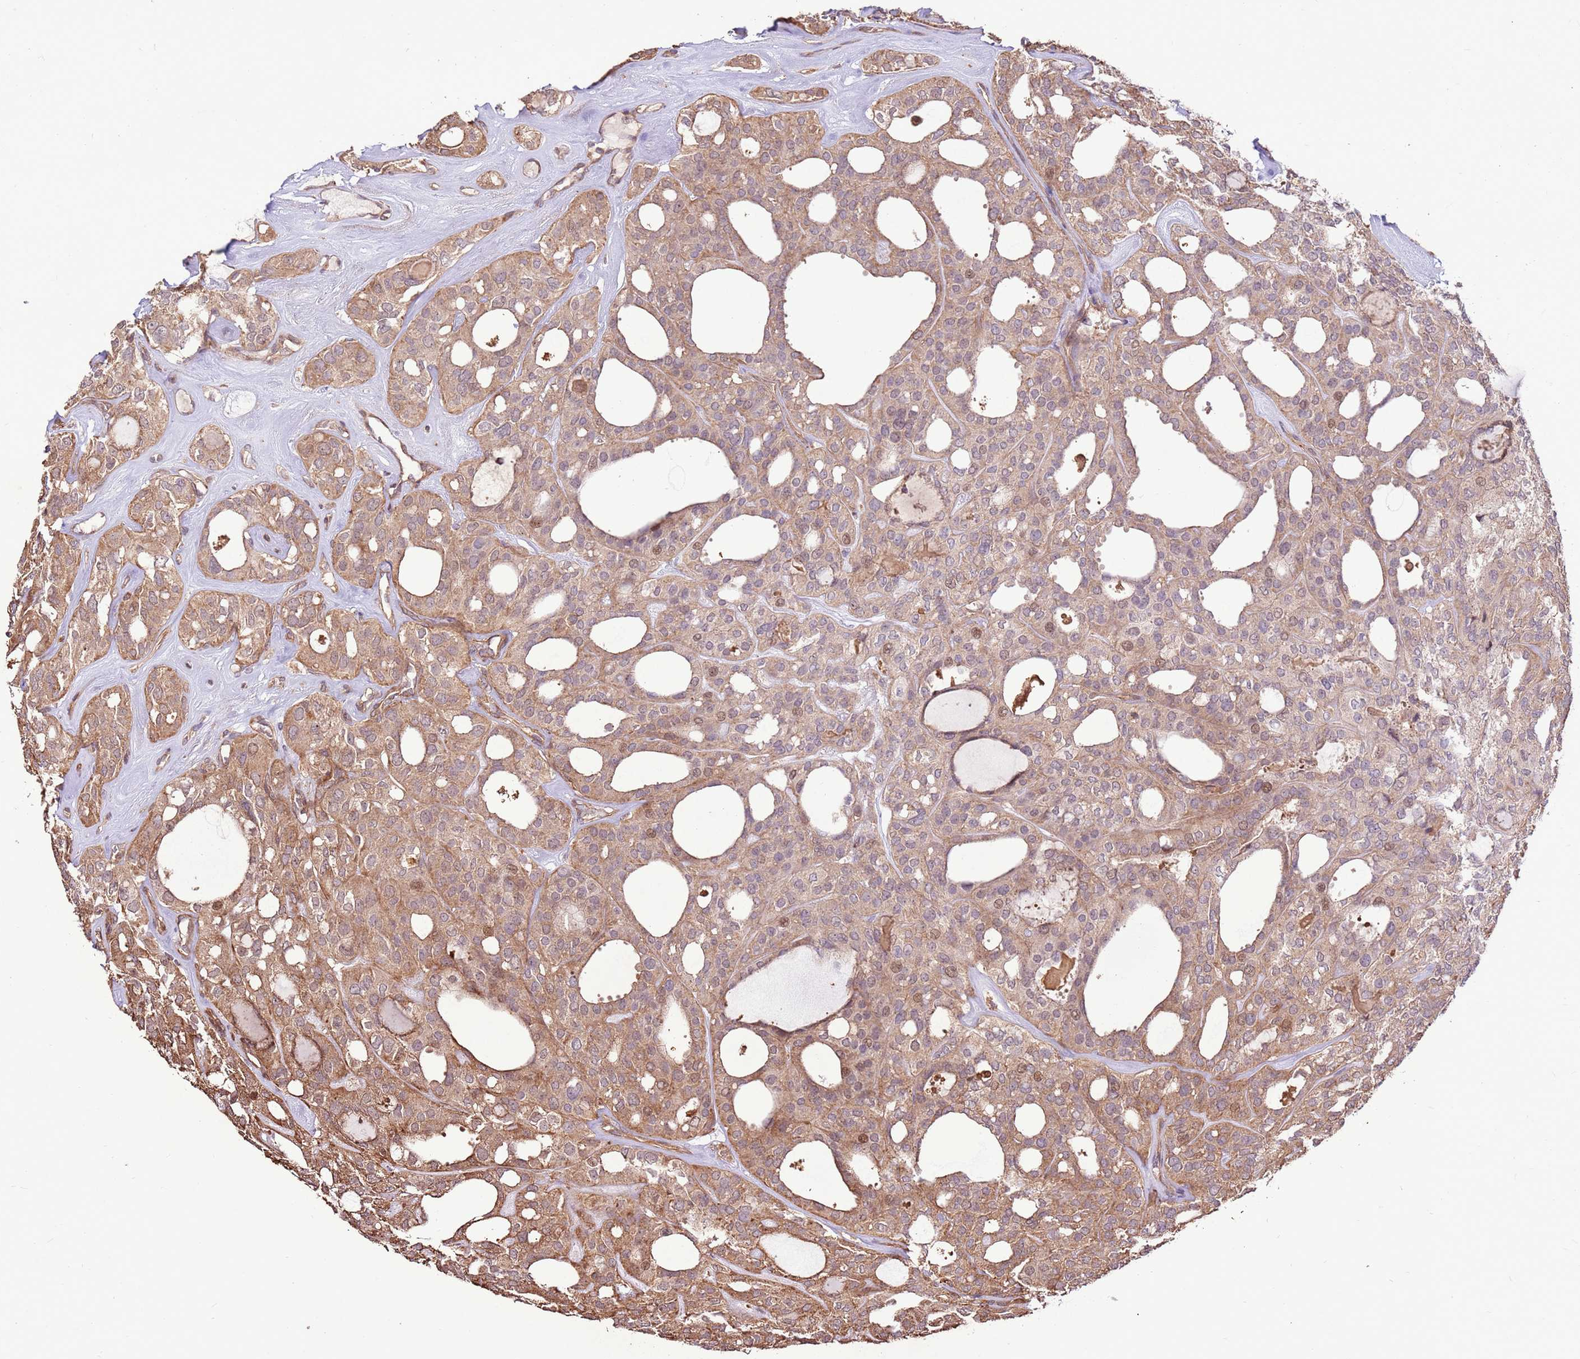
{"staining": {"intensity": "moderate", "quantity": ">75%", "location": "cytoplasmic/membranous"}, "tissue": "thyroid cancer", "cell_type": "Tumor cells", "image_type": "cancer", "snomed": [{"axis": "morphology", "description": "Follicular adenoma carcinoma, NOS"}, {"axis": "topography", "description": "Thyroid gland"}], "caption": "A histopathology image of human thyroid cancer stained for a protein displays moderate cytoplasmic/membranous brown staining in tumor cells.", "gene": "CCDC112", "patient": {"sex": "male", "age": 75}}